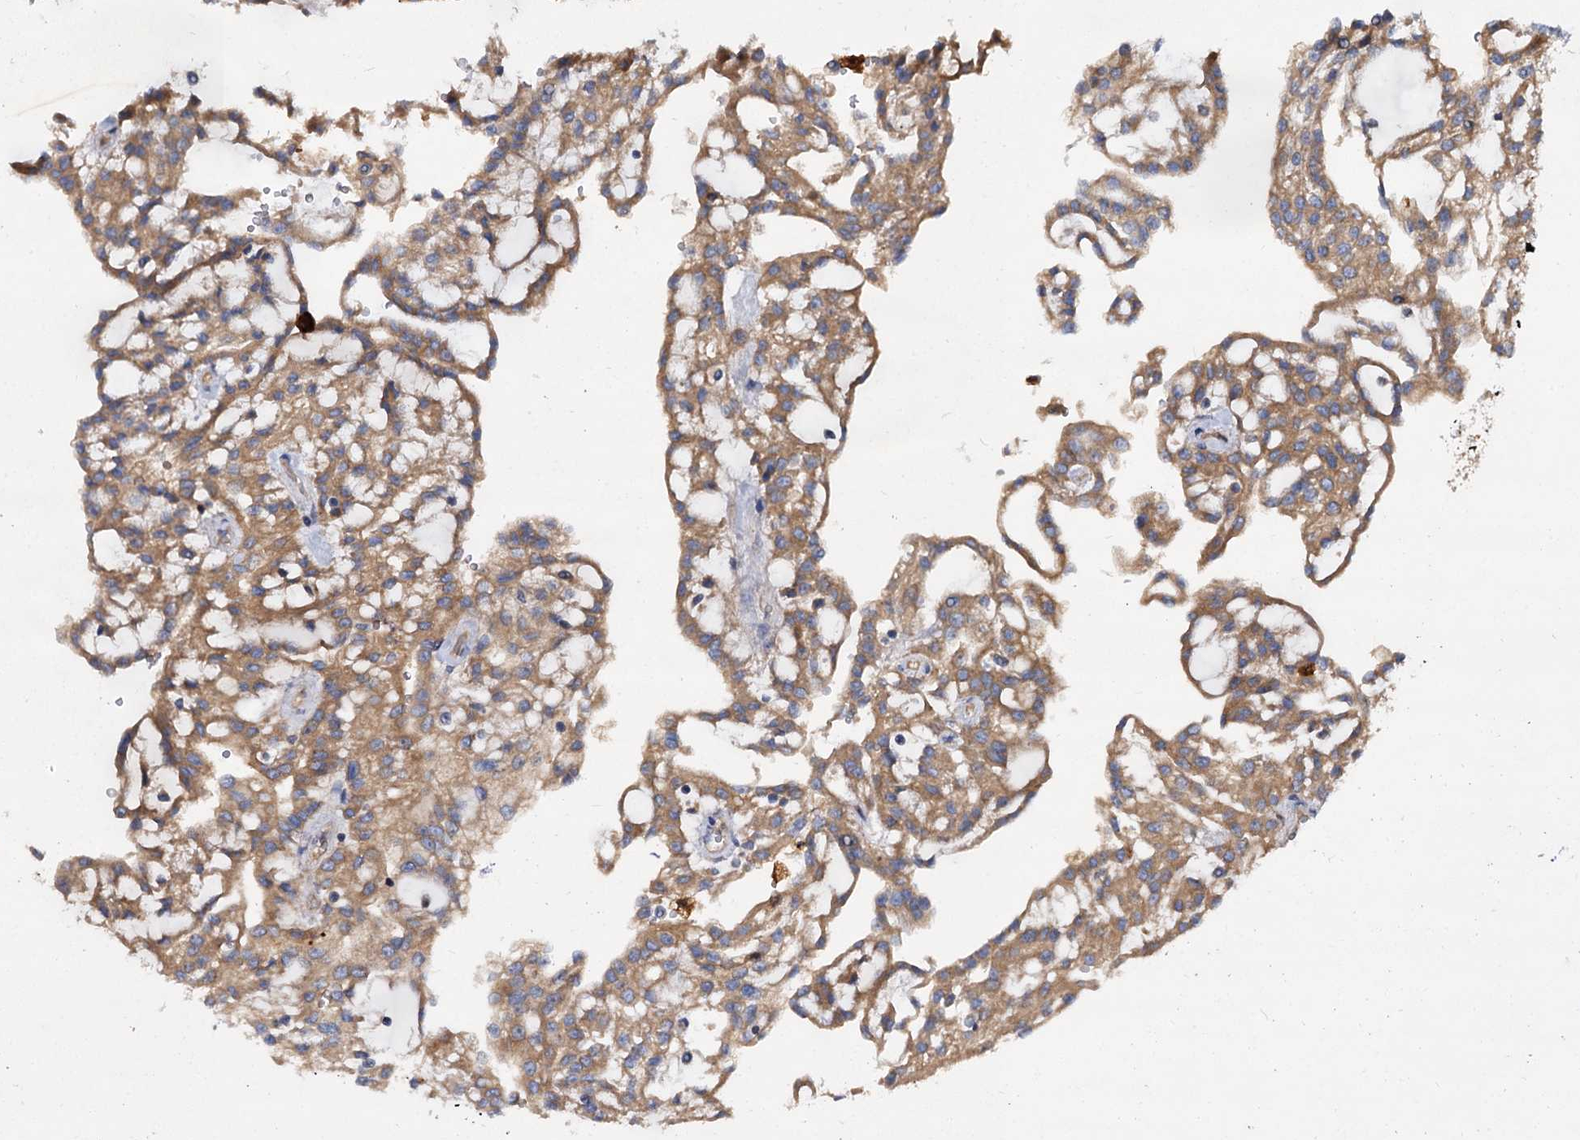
{"staining": {"intensity": "moderate", "quantity": ">75%", "location": "cytoplasmic/membranous"}, "tissue": "renal cancer", "cell_type": "Tumor cells", "image_type": "cancer", "snomed": [{"axis": "morphology", "description": "Adenocarcinoma, NOS"}, {"axis": "topography", "description": "Kidney"}], "caption": "Immunohistochemical staining of human renal cancer displays moderate cytoplasmic/membranous protein positivity in approximately >75% of tumor cells.", "gene": "ALKBH7", "patient": {"sex": "male", "age": 63}}